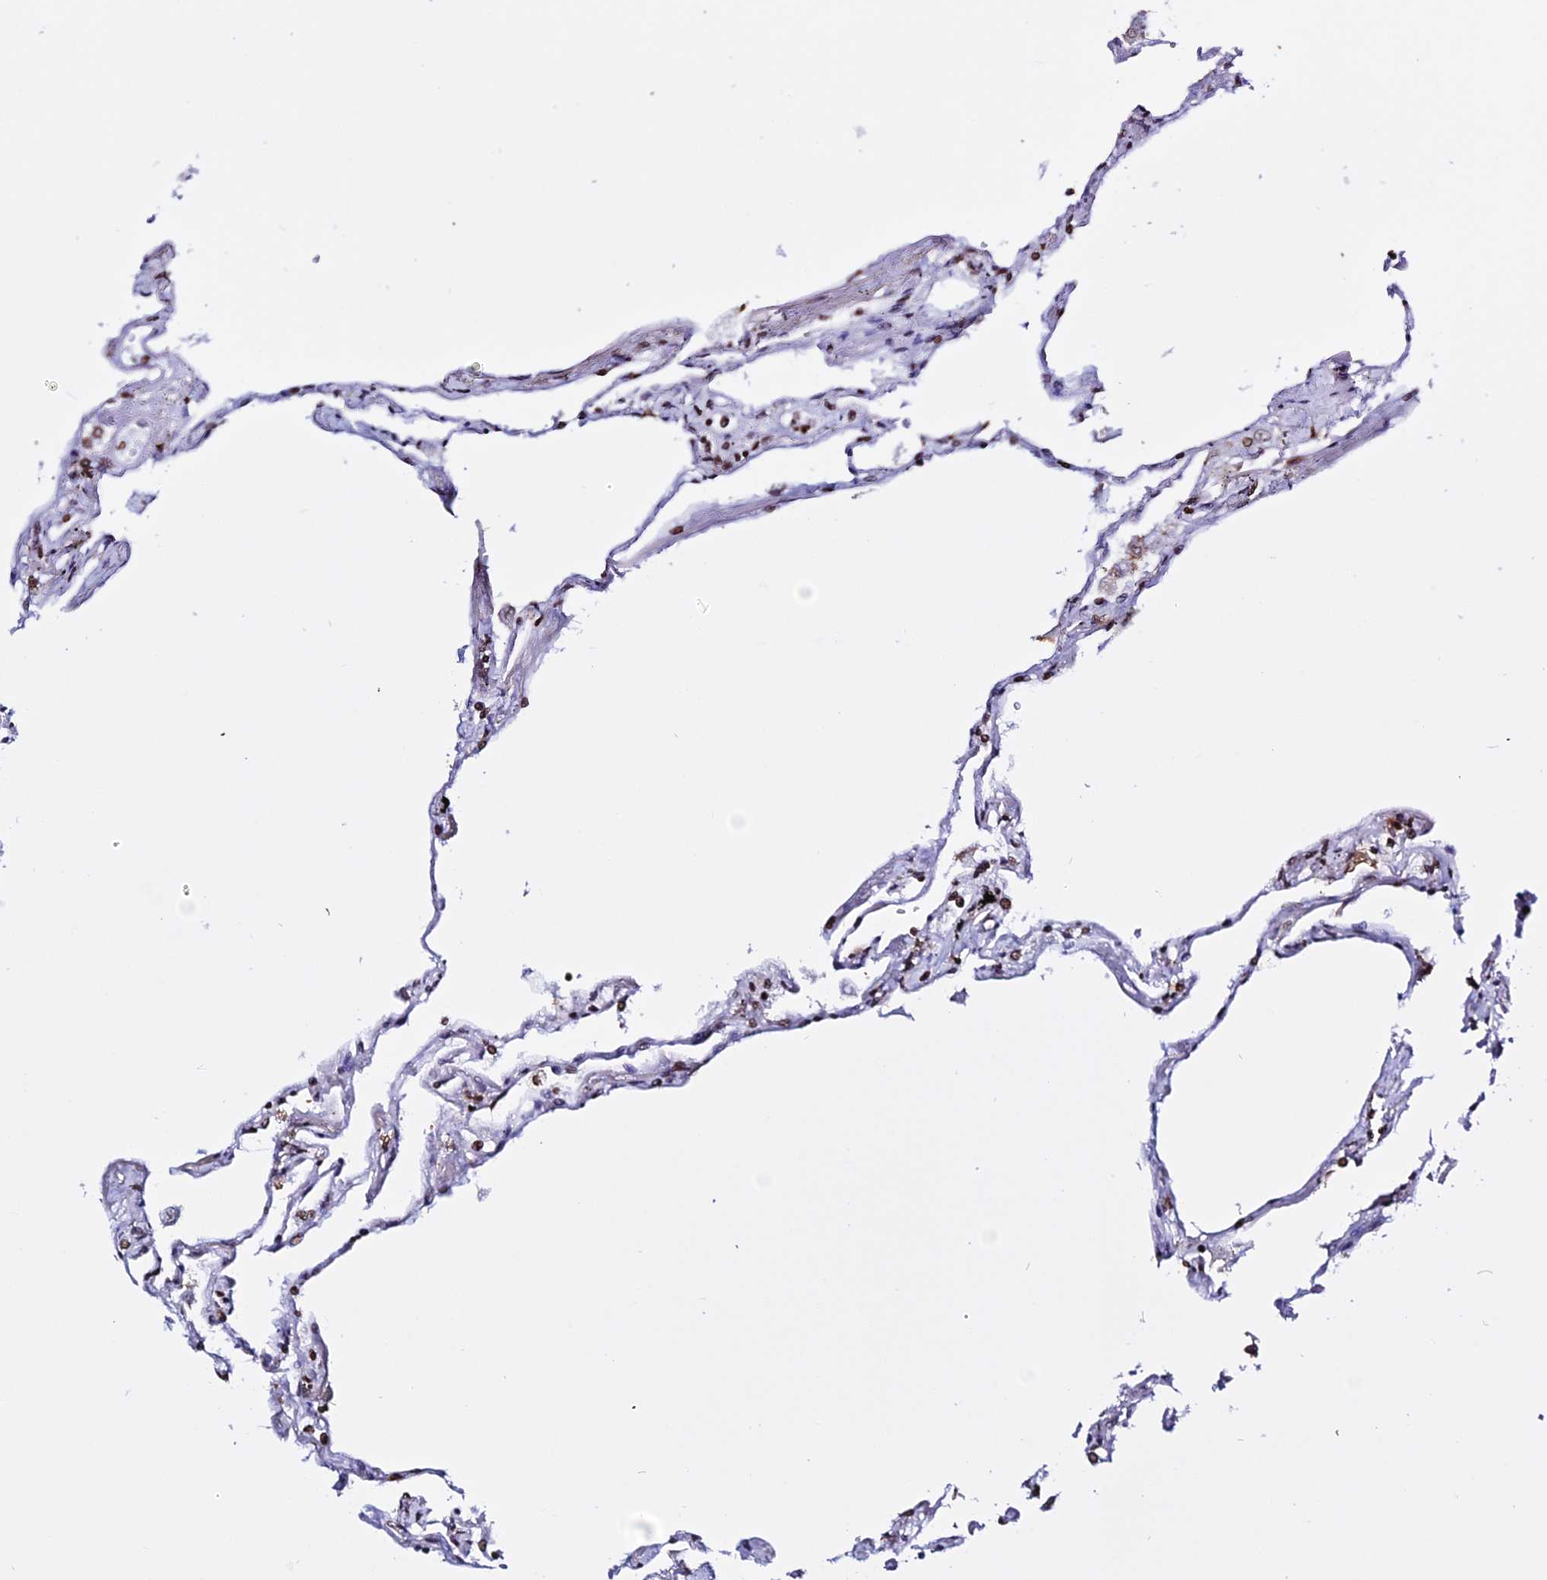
{"staining": {"intensity": "strong", "quantity": ">75%", "location": "nuclear"}, "tissue": "lung", "cell_type": "Alveolar cells", "image_type": "normal", "snomed": [{"axis": "morphology", "description": "Normal tissue, NOS"}, {"axis": "topography", "description": "Lung"}], "caption": "About >75% of alveolar cells in benign lung demonstrate strong nuclear protein staining as visualized by brown immunohistochemical staining.", "gene": "ENSG00000282988", "patient": {"sex": "female", "age": 67}}